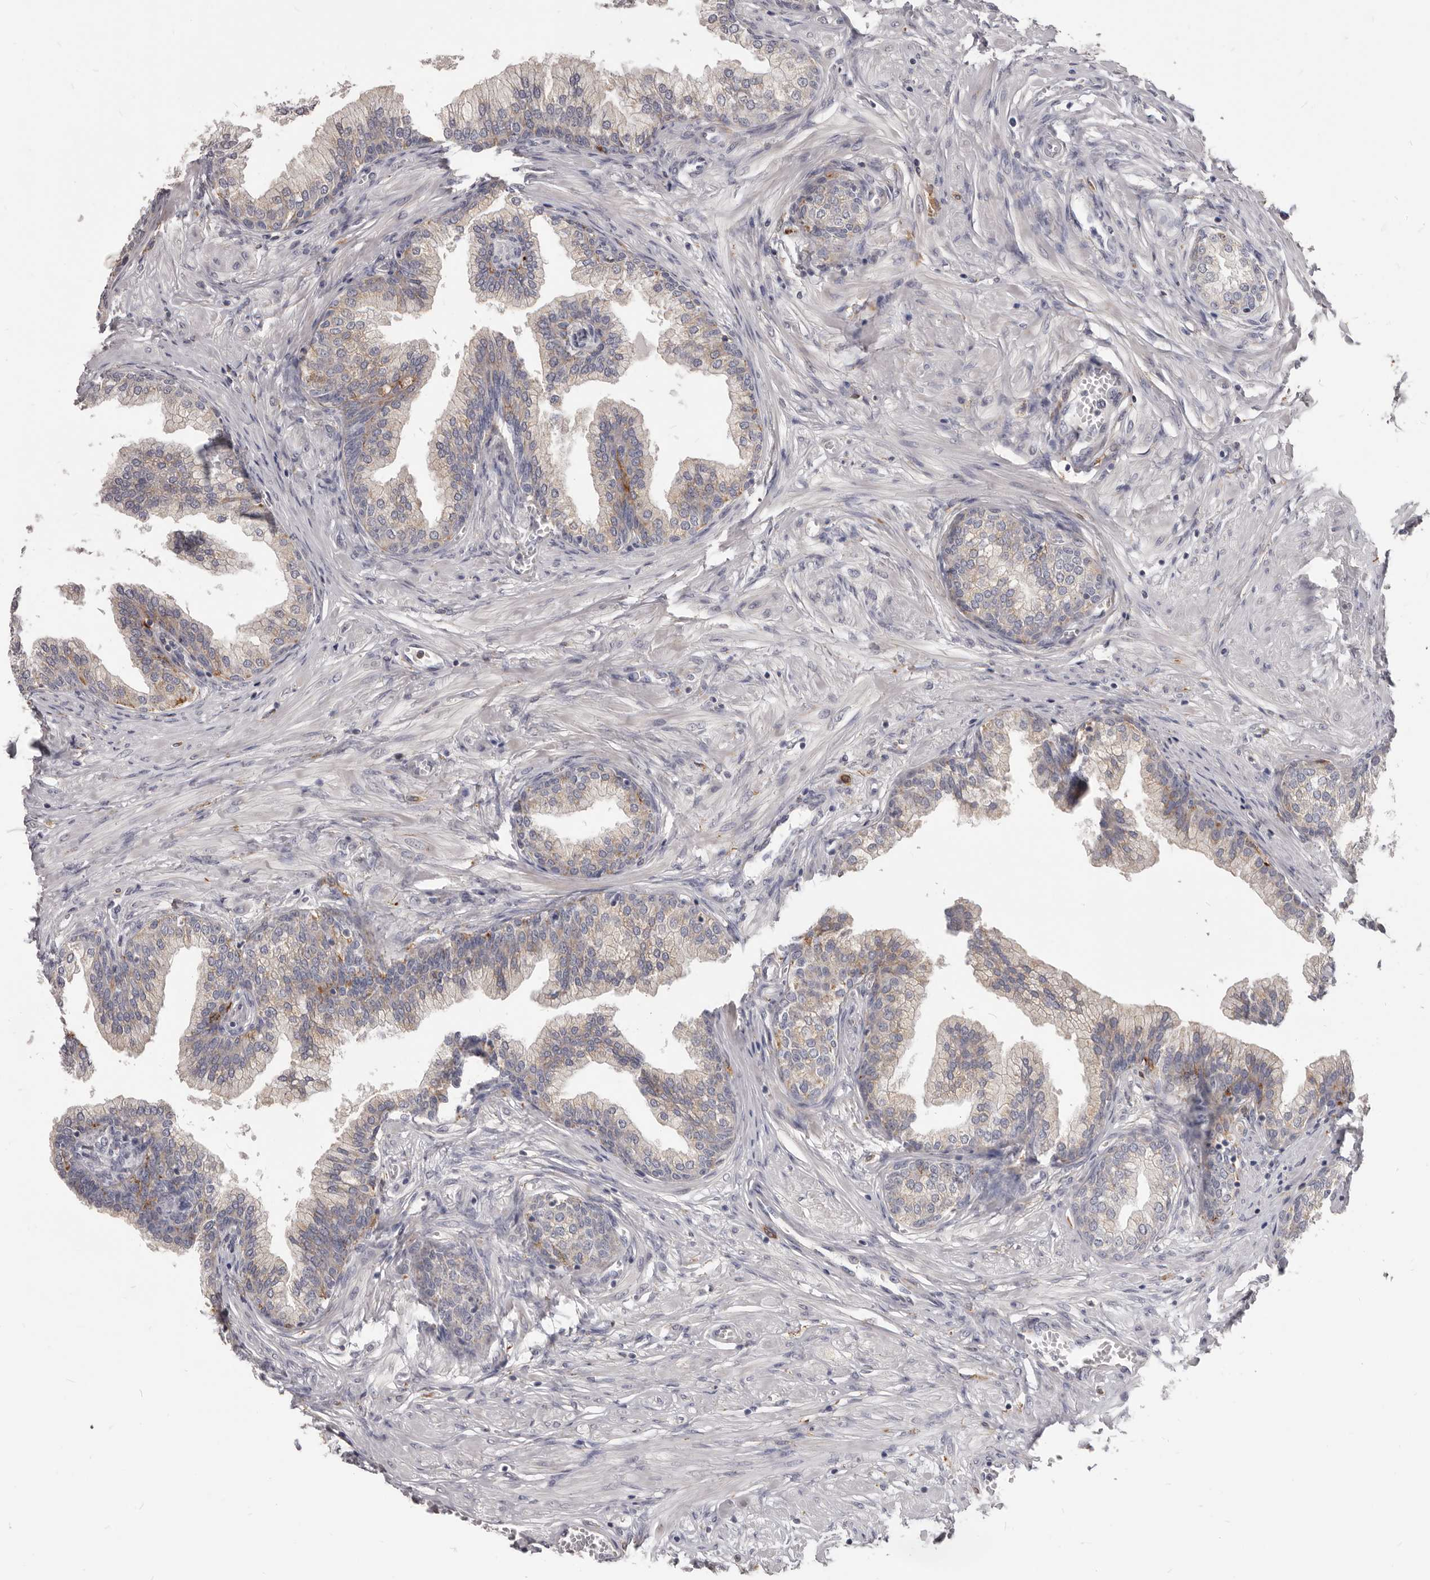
{"staining": {"intensity": "weak", "quantity": "<25%", "location": "cytoplasmic/membranous"}, "tissue": "prostate", "cell_type": "Glandular cells", "image_type": "normal", "snomed": [{"axis": "morphology", "description": "Normal tissue, NOS"}, {"axis": "morphology", "description": "Urothelial carcinoma, Low grade"}, {"axis": "topography", "description": "Urinary bladder"}, {"axis": "topography", "description": "Prostate"}], "caption": "This is an immunohistochemistry image of benign prostate. There is no staining in glandular cells.", "gene": "PI4K2A", "patient": {"sex": "male", "age": 60}}